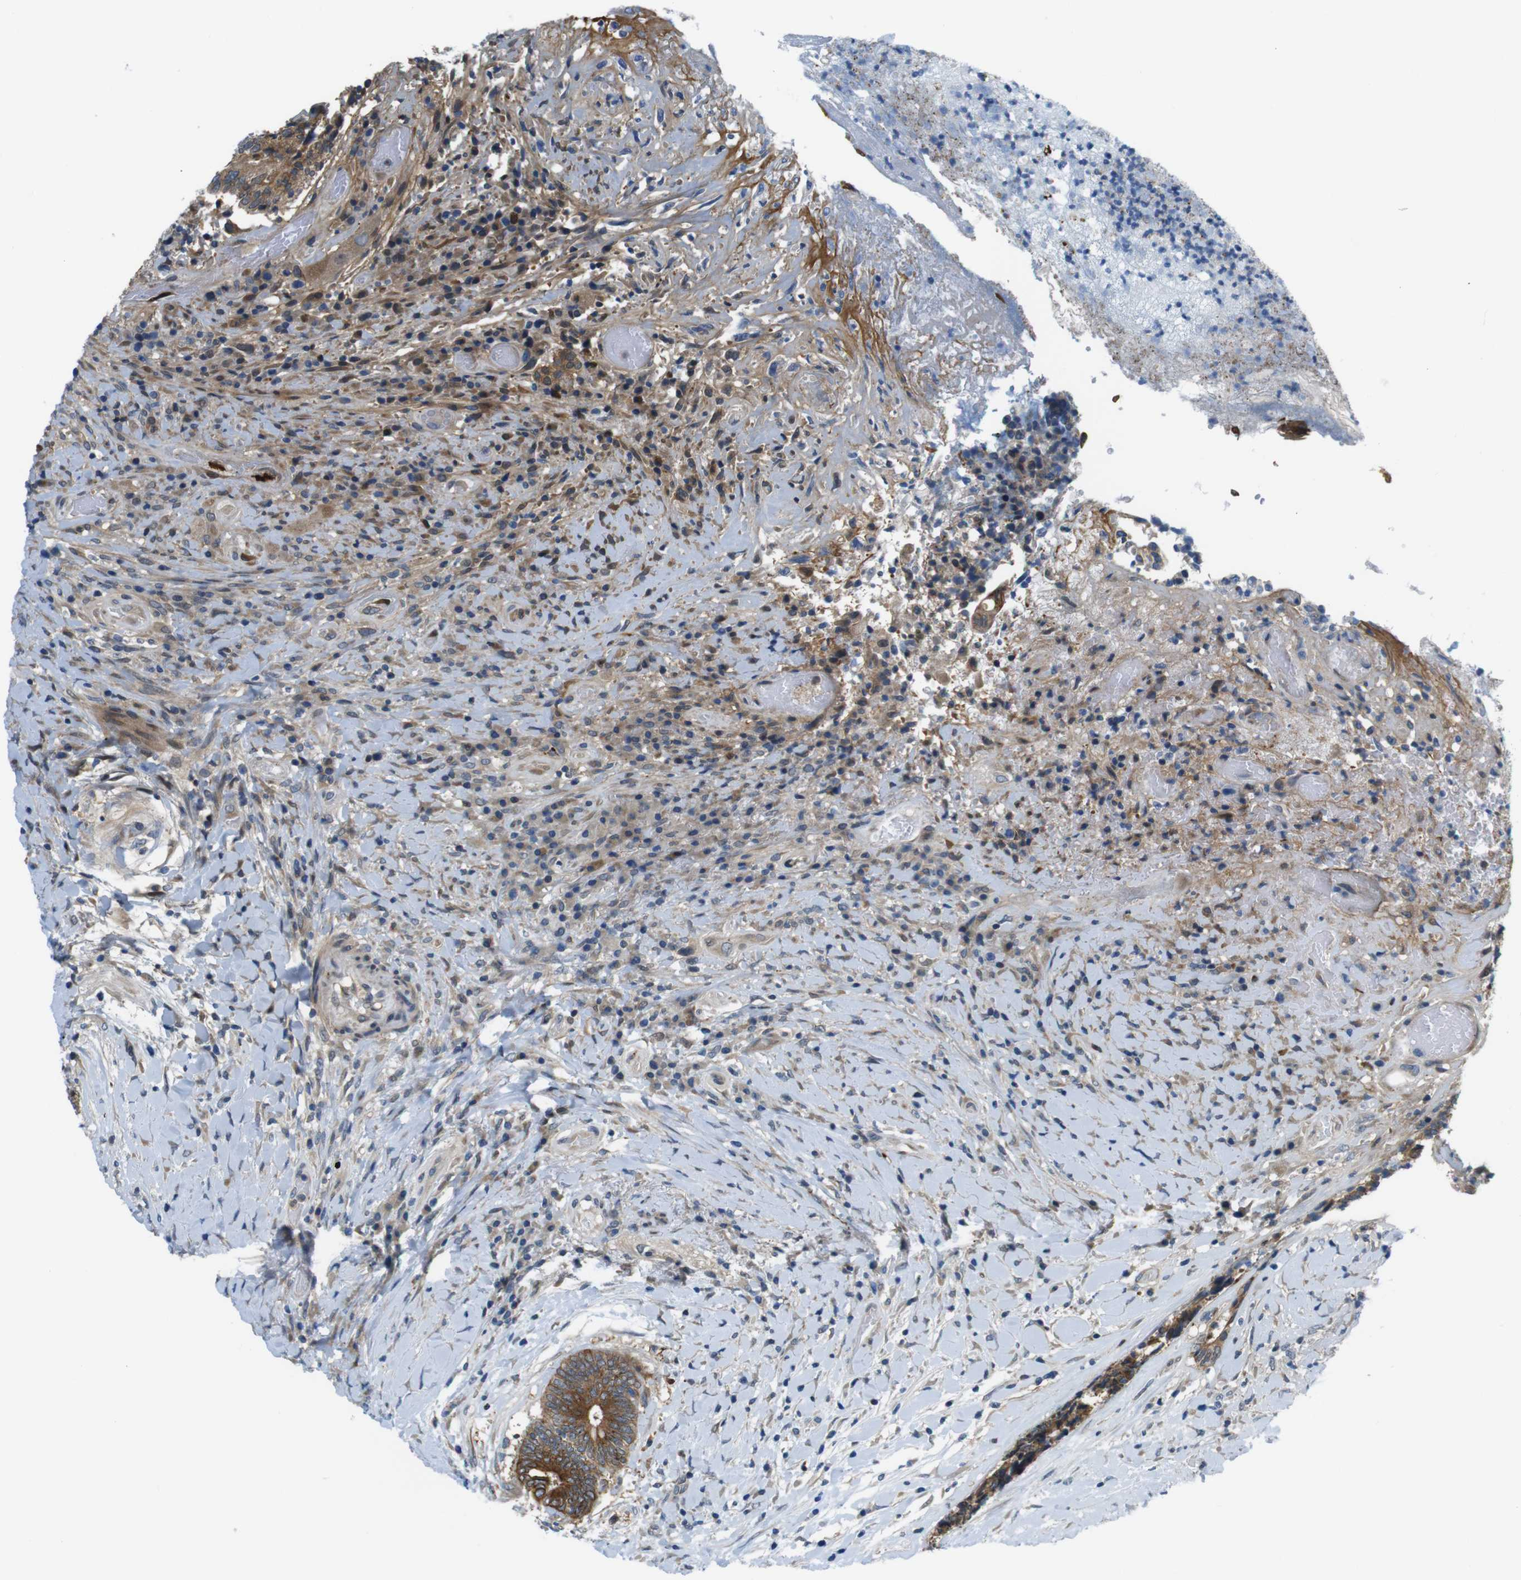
{"staining": {"intensity": "moderate", "quantity": ">75%", "location": "cytoplasmic/membranous"}, "tissue": "colorectal cancer", "cell_type": "Tumor cells", "image_type": "cancer", "snomed": [{"axis": "morphology", "description": "Adenocarcinoma, NOS"}, {"axis": "topography", "description": "Rectum"}], "caption": "Immunohistochemical staining of human adenocarcinoma (colorectal) exhibits medium levels of moderate cytoplasmic/membranous expression in about >75% of tumor cells. (DAB IHC with brightfield microscopy, high magnification).", "gene": "ZDHHC3", "patient": {"sex": "male", "age": 63}}